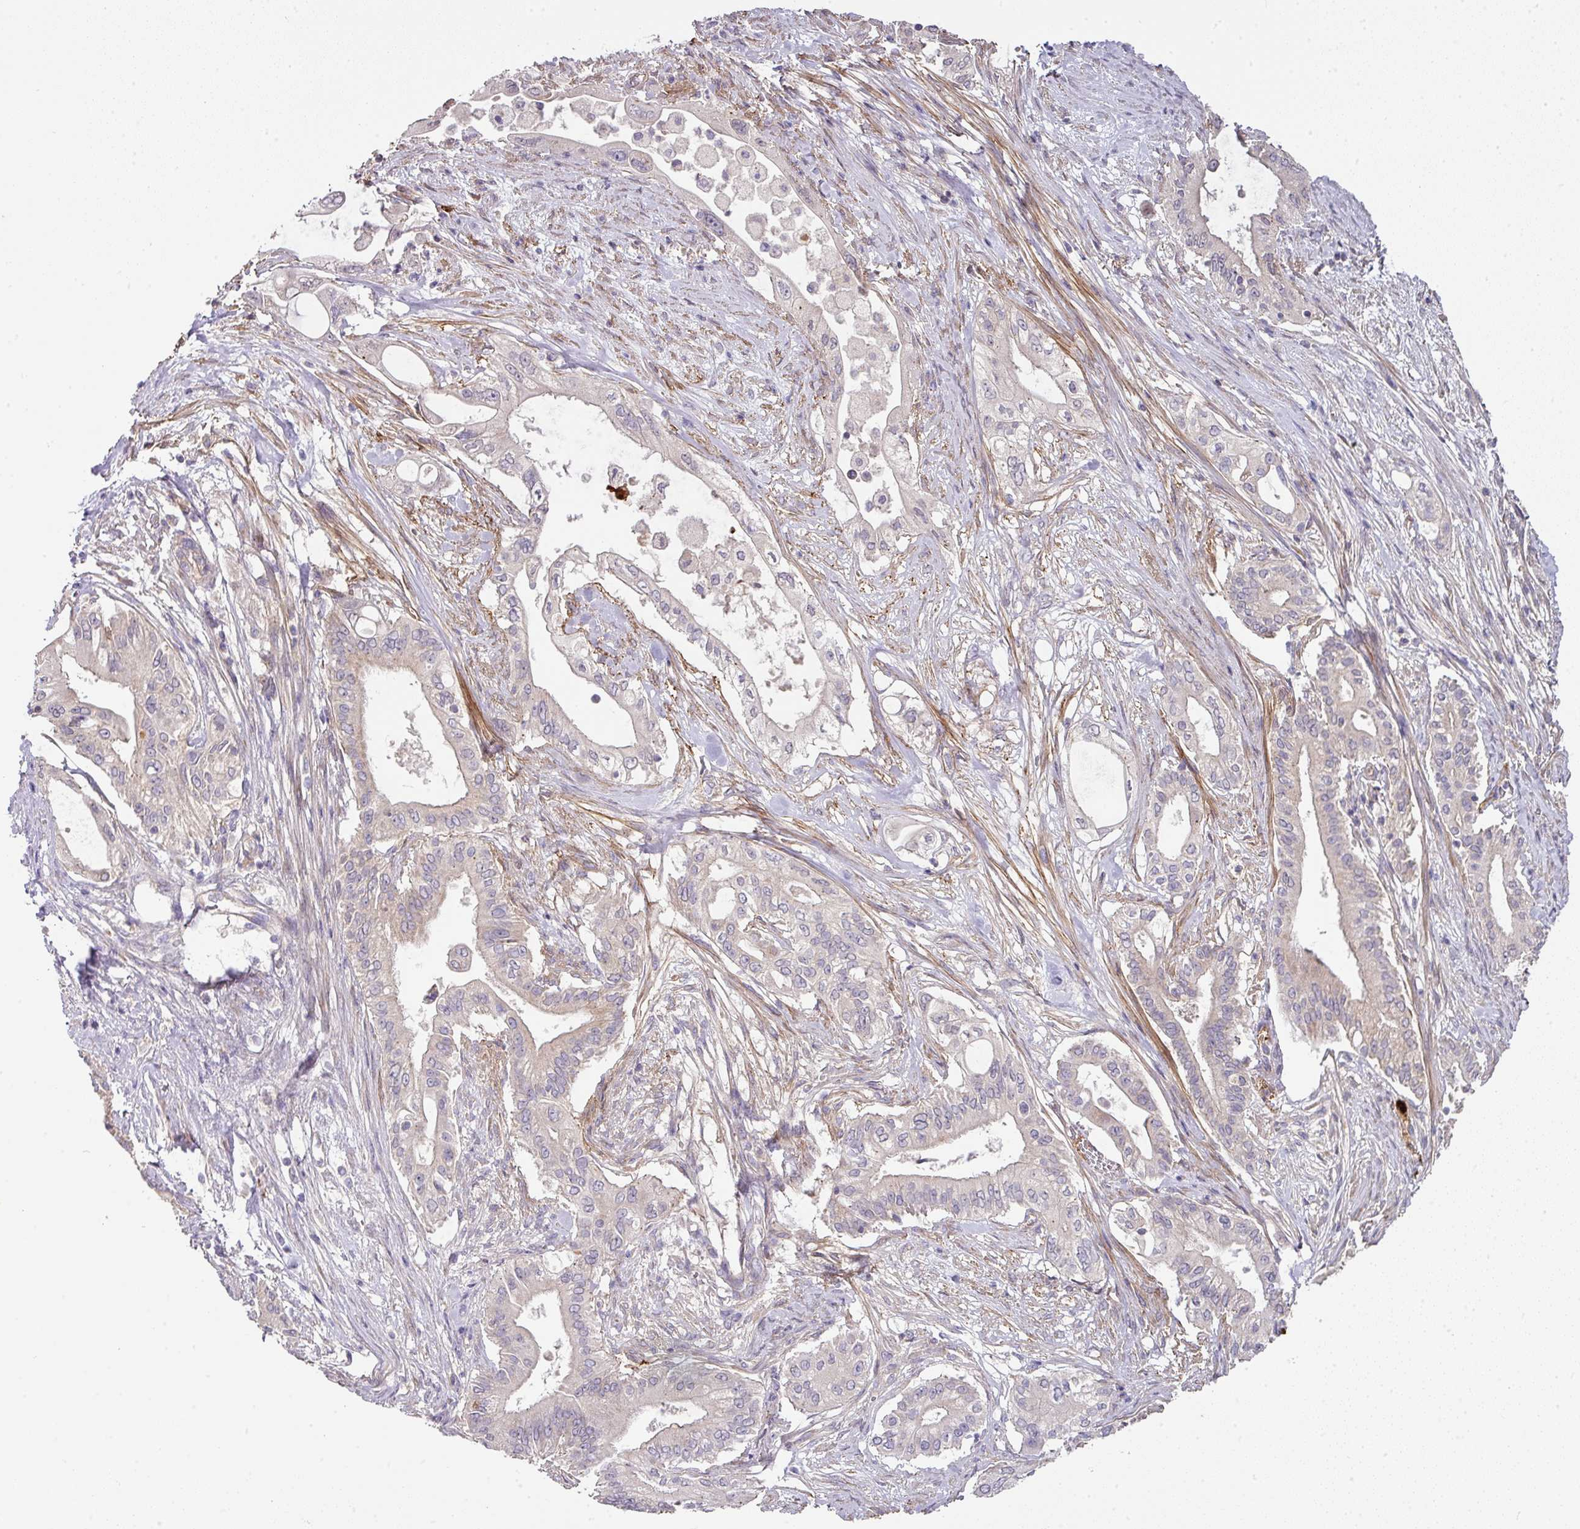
{"staining": {"intensity": "negative", "quantity": "none", "location": "none"}, "tissue": "pancreatic cancer", "cell_type": "Tumor cells", "image_type": "cancer", "snomed": [{"axis": "morphology", "description": "Adenocarcinoma, NOS"}, {"axis": "topography", "description": "Pancreas"}], "caption": "Immunohistochemical staining of adenocarcinoma (pancreatic) demonstrates no significant expression in tumor cells. (DAB (3,3'-diaminobenzidine) IHC visualized using brightfield microscopy, high magnification).", "gene": "STK35", "patient": {"sex": "female", "age": 68}}